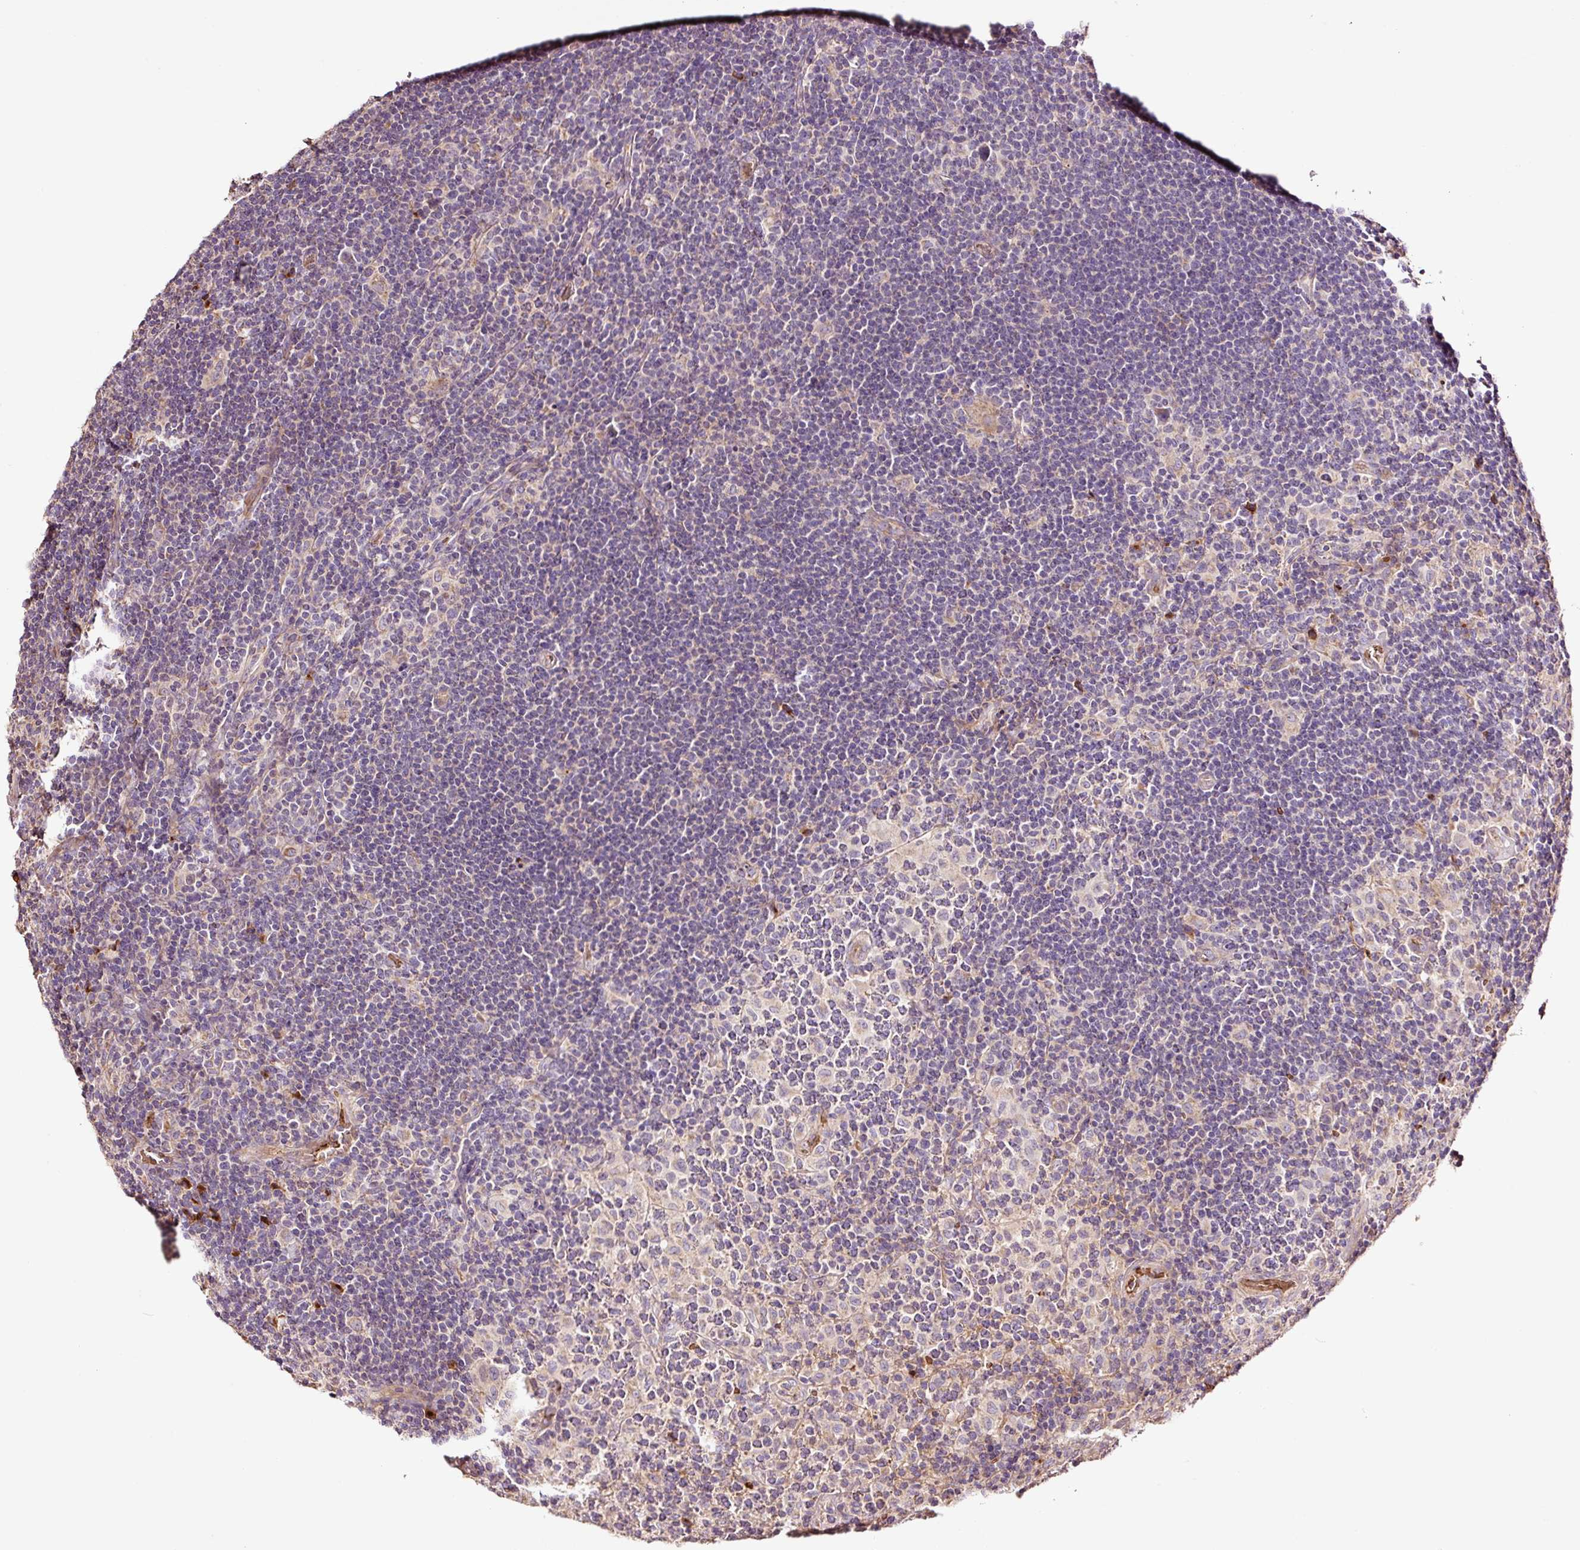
{"staining": {"intensity": "negative", "quantity": "none", "location": "none"}, "tissue": "lymphoma", "cell_type": "Tumor cells", "image_type": "cancer", "snomed": [{"axis": "morphology", "description": "Hodgkin's disease, NOS"}, {"axis": "topography", "description": "Lymph node"}], "caption": "There is no significant positivity in tumor cells of lymphoma.", "gene": "PGLYRP2", "patient": {"sex": "female", "age": 57}}